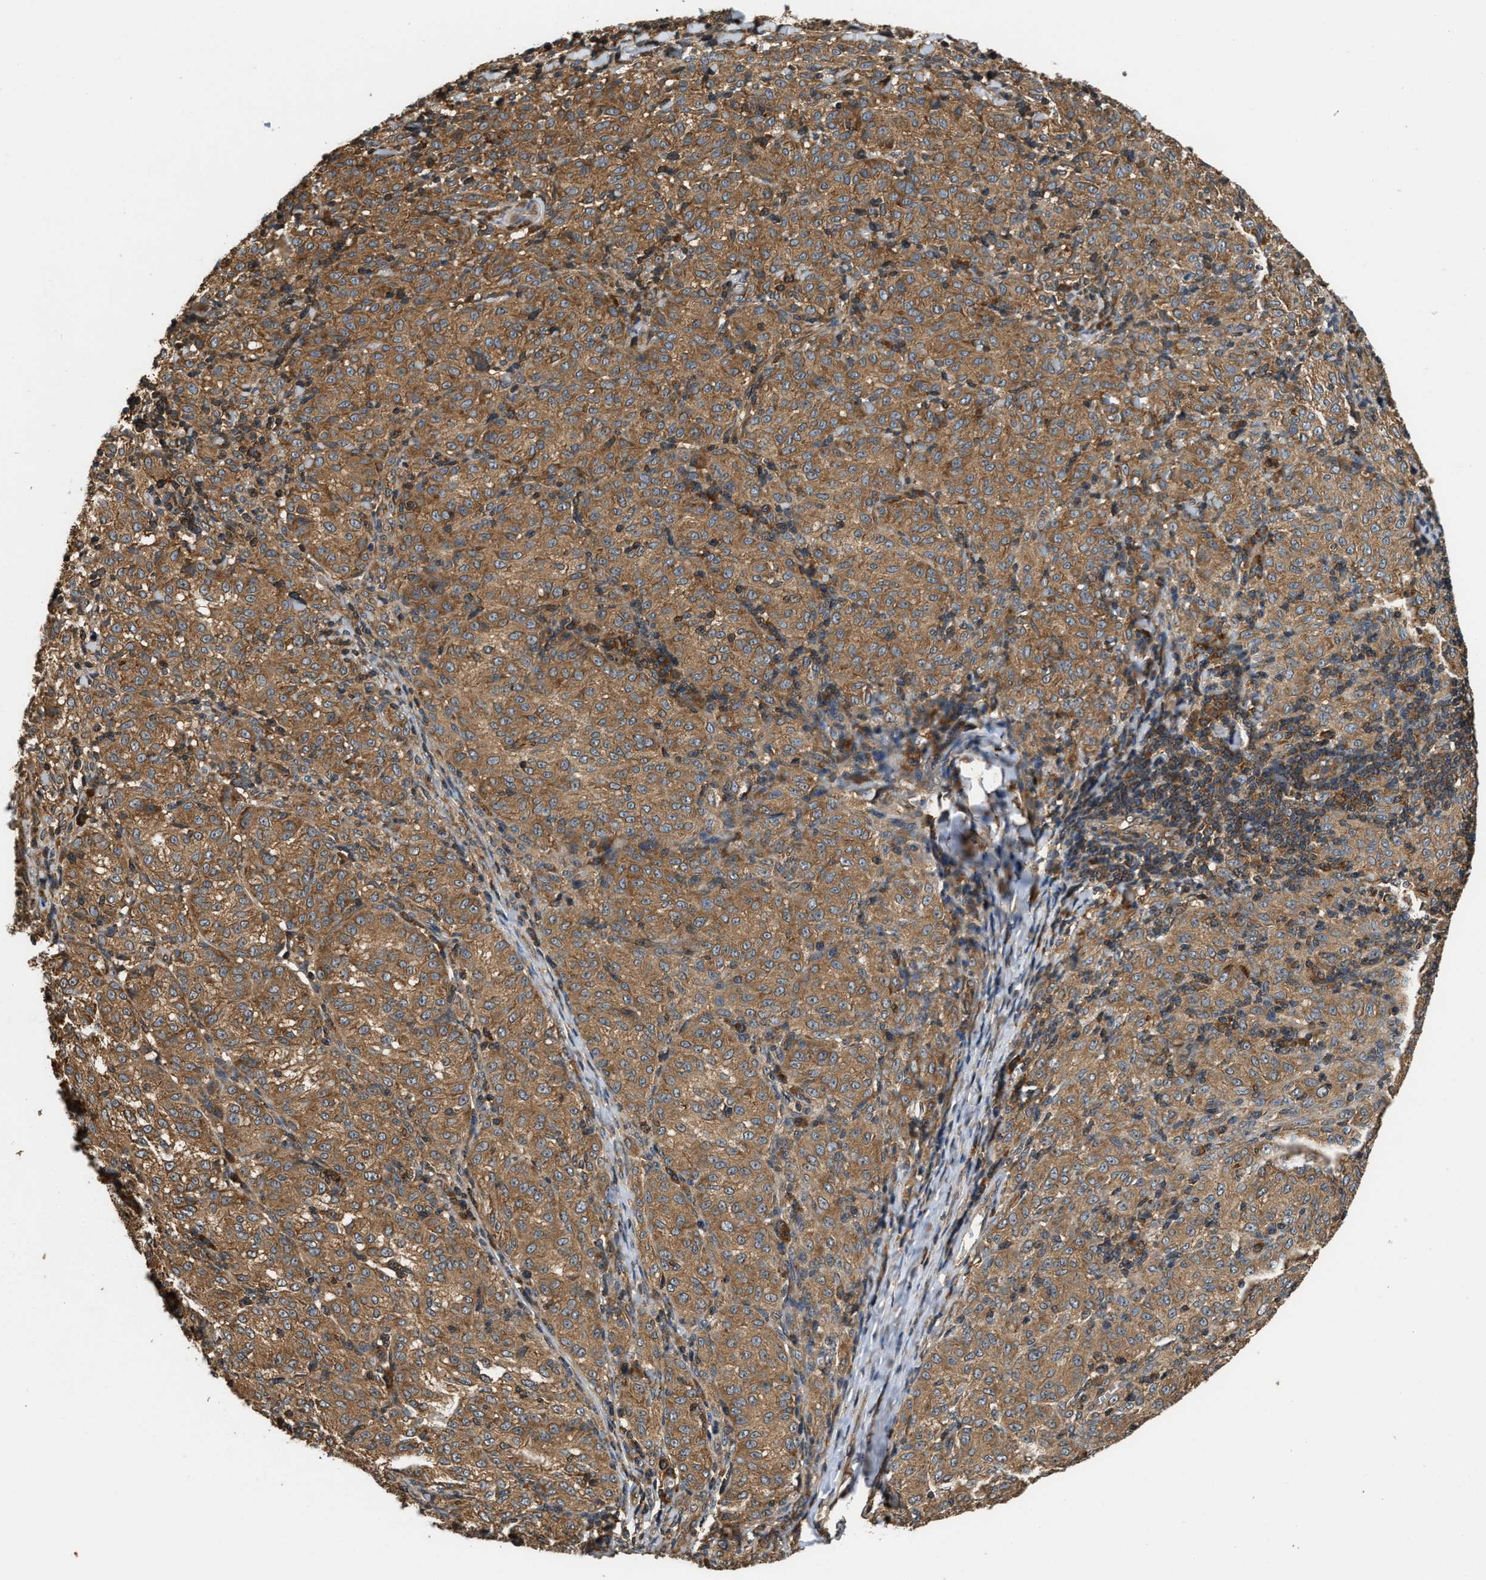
{"staining": {"intensity": "moderate", "quantity": ">75%", "location": "cytoplasmic/membranous"}, "tissue": "melanoma", "cell_type": "Tumor cells", "image_type": "cancer", "snomed": [{"axis": "morphology", "description": "Malignant melanoma, NOS"}, {"axis": "topography", "description": "Skin"}], "caption": "Tumor cells show medium levels of moderate cytoplasmic/membranous staining in about >75% of cells in human malignant melanoma.", "gene": "DNAJC2", "patient": {"sex": "female", "age": 72}}